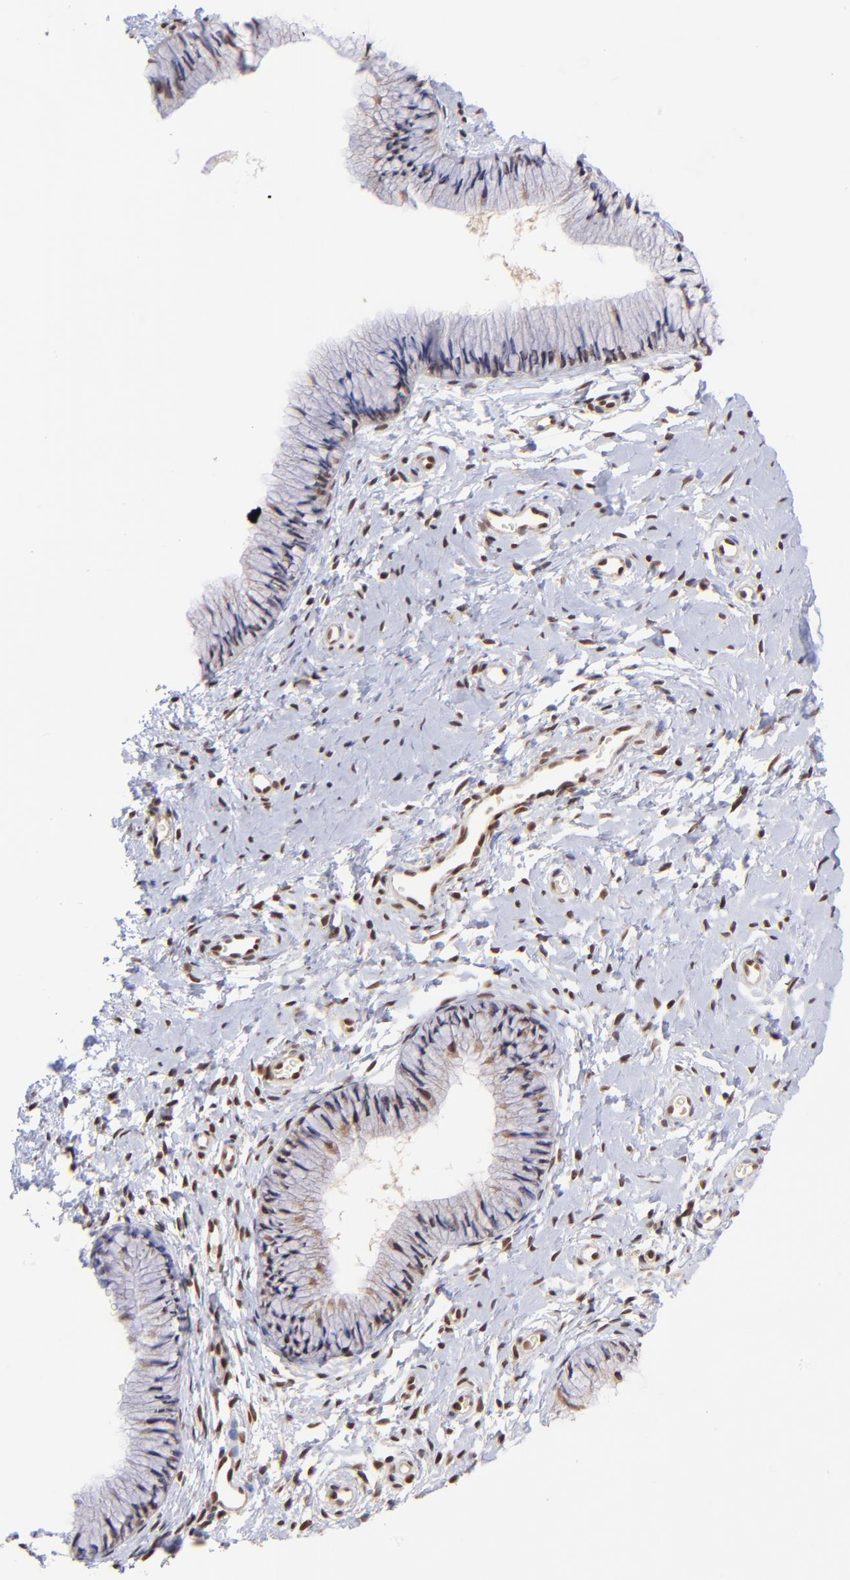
{"staining": {"intensity": "moderate", "quantity": ">75%", "location": "nuclear"}, "tissue": "cervix", "cell_type": "Glandular cells", "image_type": "normal", "snomed": [{"axis": "morphology", "description": "Normal tissue, NOS"}, {"axis": "topography", "description": "Cervix"}], "caption": "Cervix stained with immunohistochemistry (IHC) demonstrates moderate nuclear staining in about >75% of glandular cells.", "gene": "WDR25", "patient": {"sex": "female", "age": 46}}